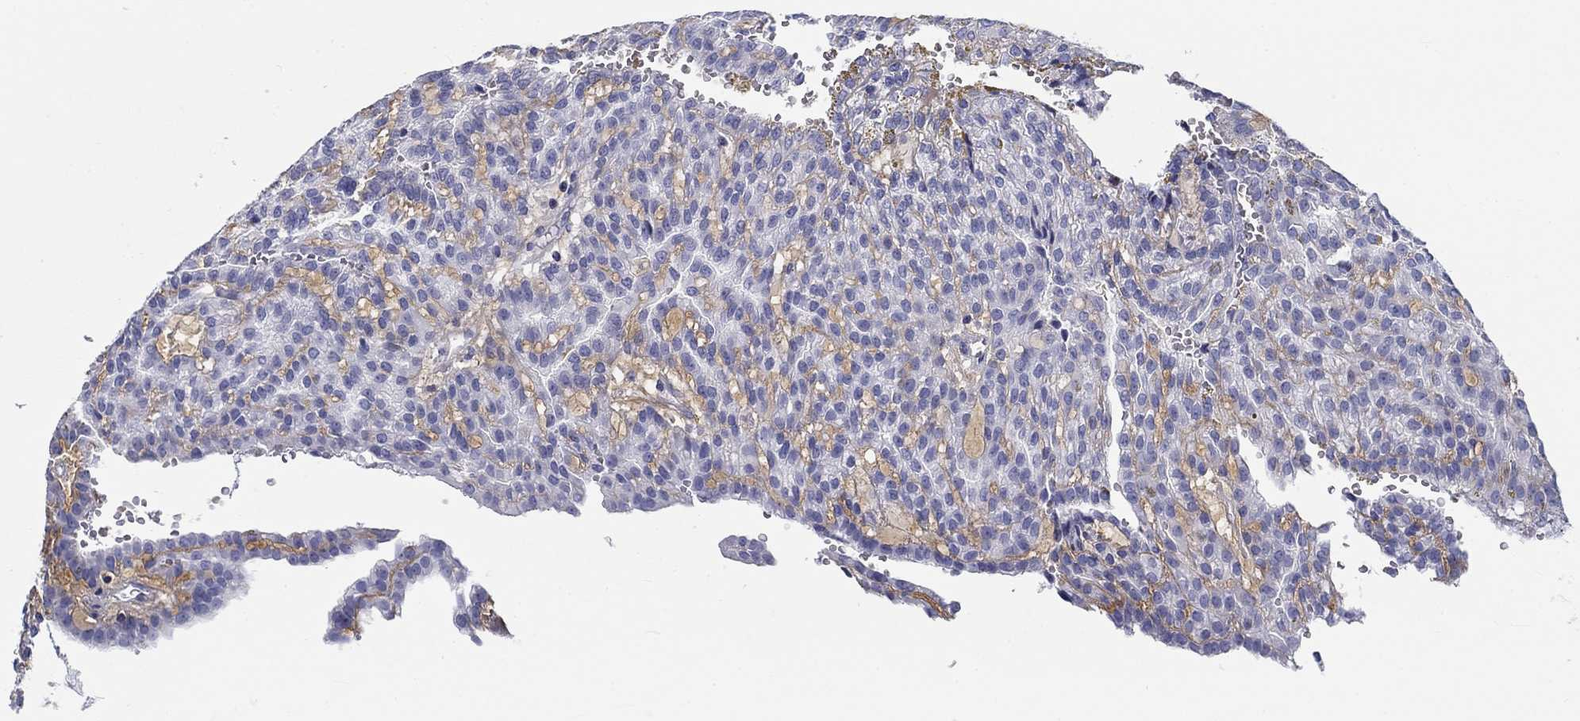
{"staining": {"intensity": "negative", "quantity": "none", "location": "none"}, "tissue": "renal cancer", "cell_type": "Tumor cells", "image_type": "cancer", "snomed": [{"axis": "morphology", "description": "Adenocarcinoma, NOS"}, {"axis": "topography", "description": "Kidney"}], "caption": "A histopathology image of renal adenocarcinoma stained for a protein demonstrates no brown staining in tumor cells. (Stains: DAB immunohistochemistry (IHC) with hematoxylin counter stain, Microscopy: brightfield microscopy at high magnification).", "gene": "CD40LG", "patient": {"sex": "male", "age": 63}}